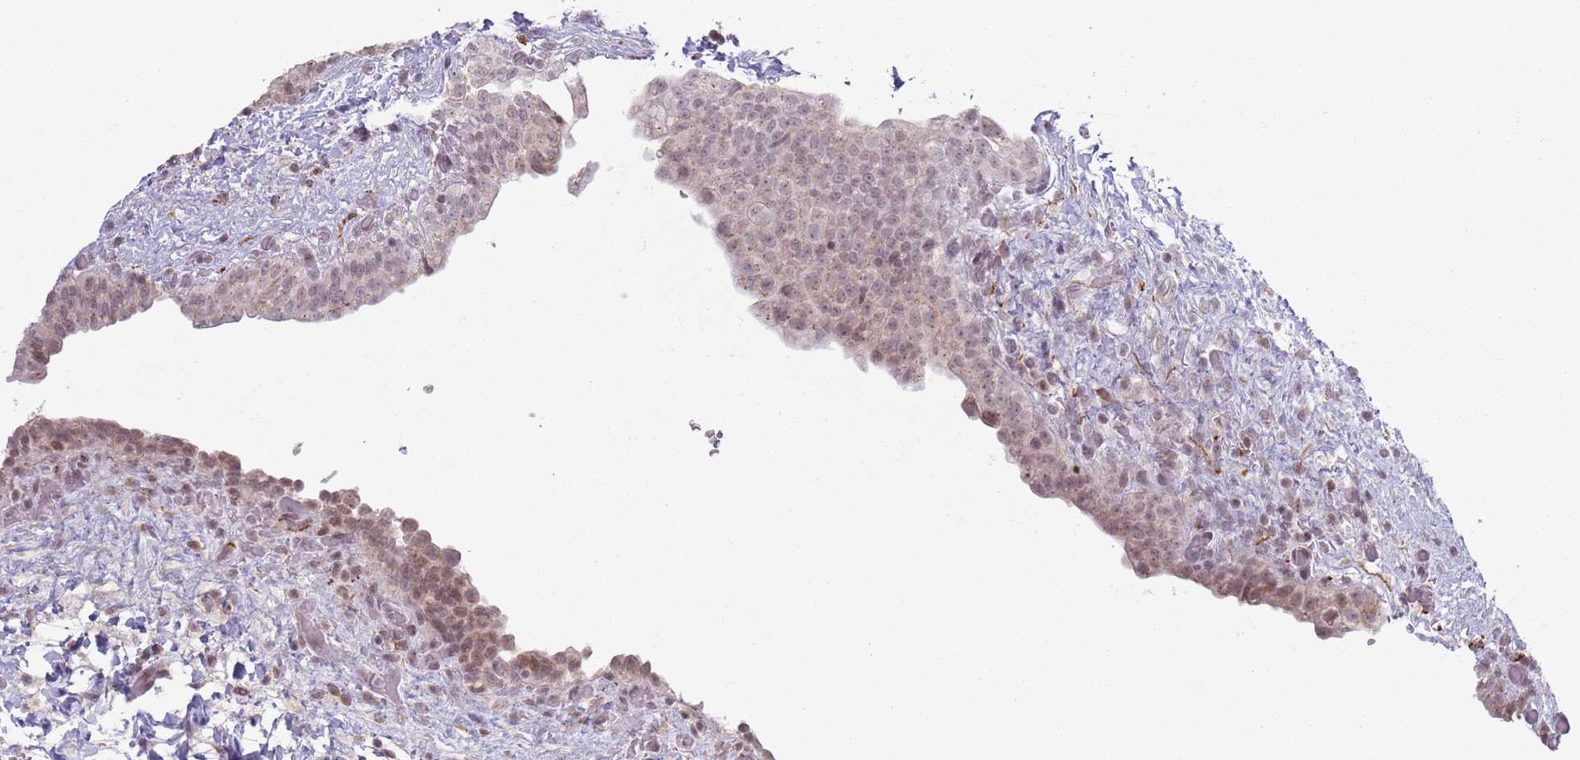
{"staining": {"intensity": "moderate", "quantity": "25%-75%", "location": "nuclear"}, "tissue": "urinary bladder", "cell_type": "Urothelial cells", "image_type": "normal", "snomed": [{"axis": "morphology", "description": "Normal tissue, NOS"}, {"axis": "topography", "description": "Urinary bladder"}], "caption": "Brown immunohistochemical staining in unremarkable urinary bladder reveals moderate nuclear positivity in approximately 25%-75% of urothelial cells.", "gene": "MRPL34", "patient": {"sex": "male", "age": 69}}